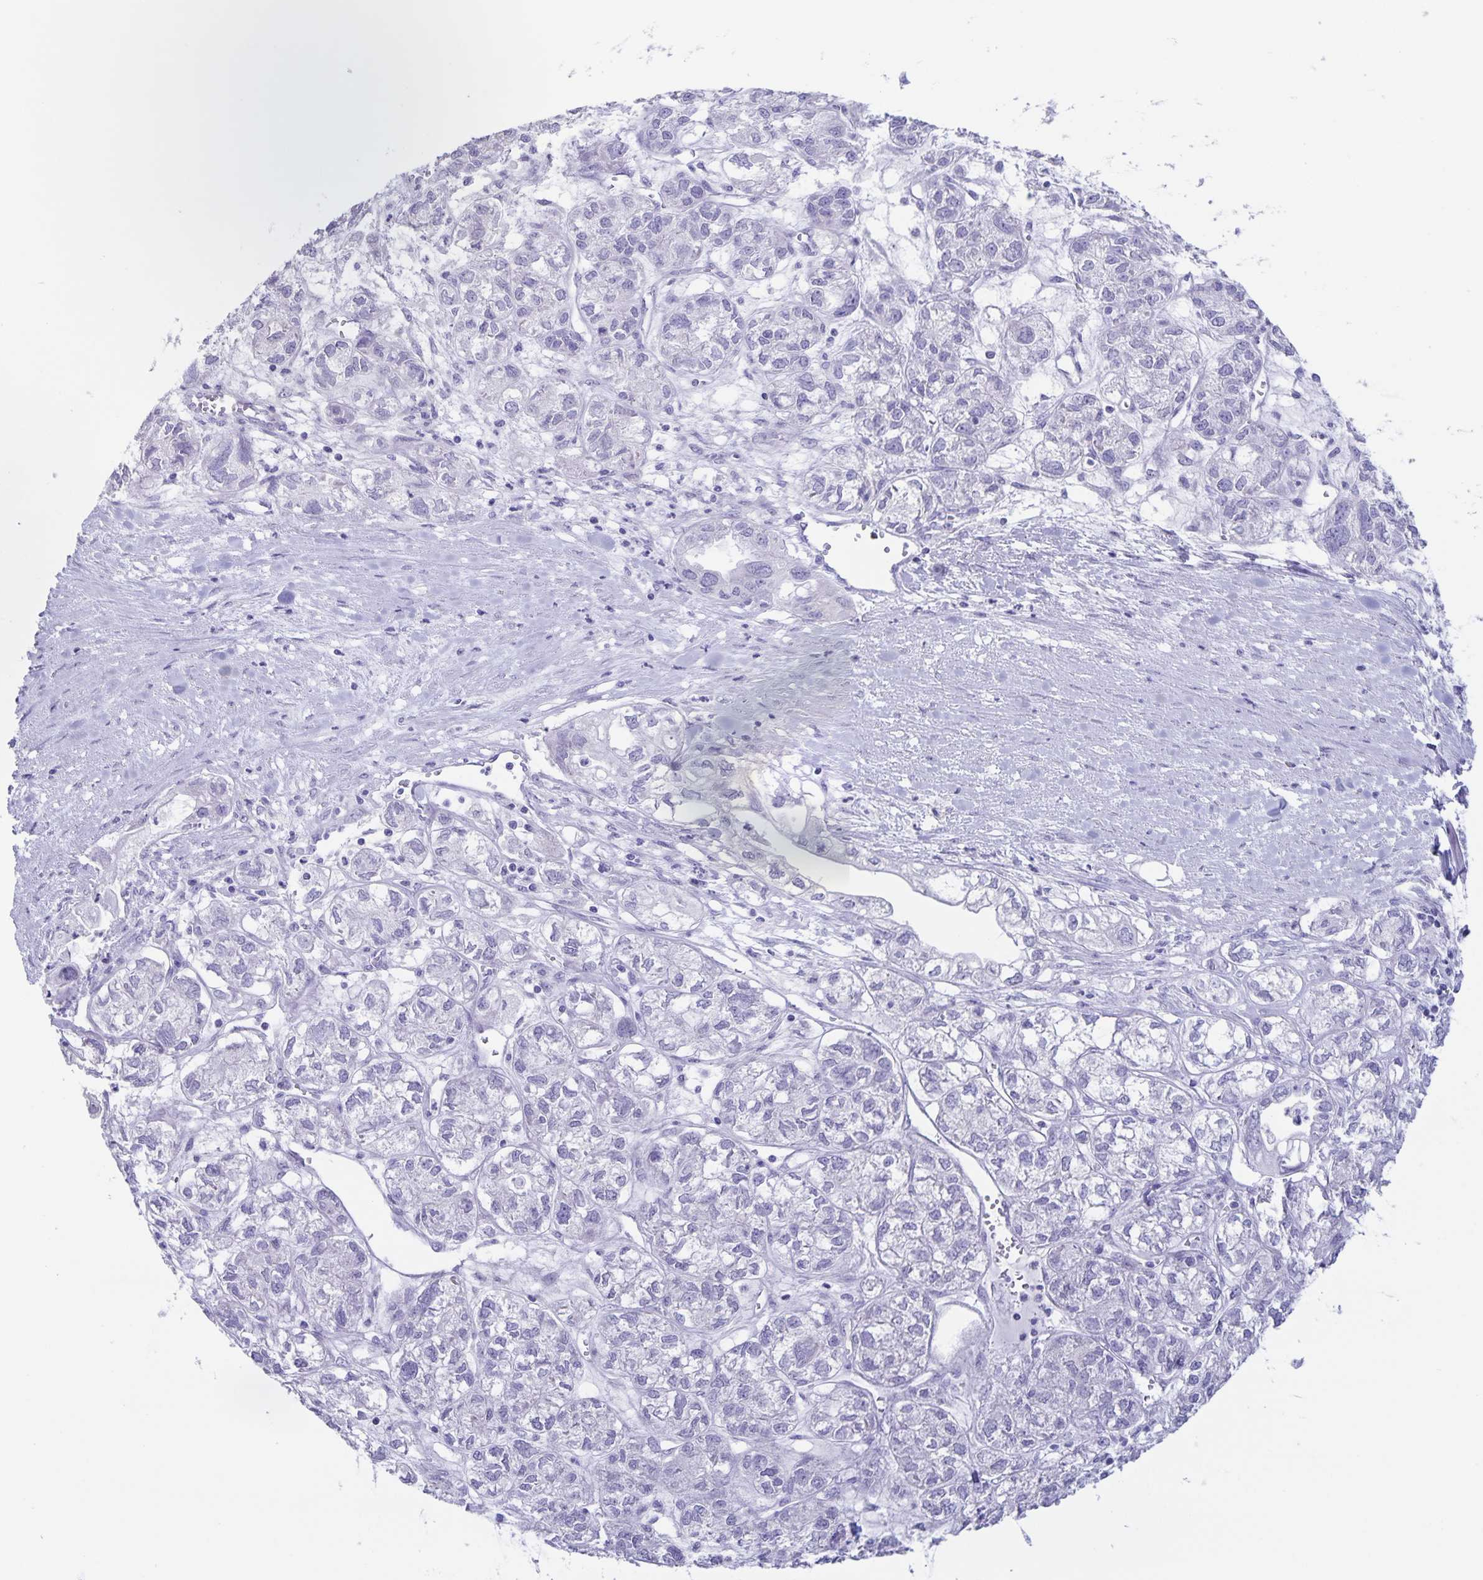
{"staining": {"intensity": "negative", "quantity": "none", "location": "none"}, "tissue": "ovarian cancer", "cell_type": "Tumor cells", "image_type": "cancer", "snomed": [{"axis": "morphology", "description": "Carcinoma, endometroid"}, {"axis": "topography", "description": "Ovary"}], "caption": "This is an immunohistochemistry micrograph of human ovarian cancer. There is no expression in tumor cells.", "gene": "AQP4", "patient": {"sex": "female", "age": 64}}